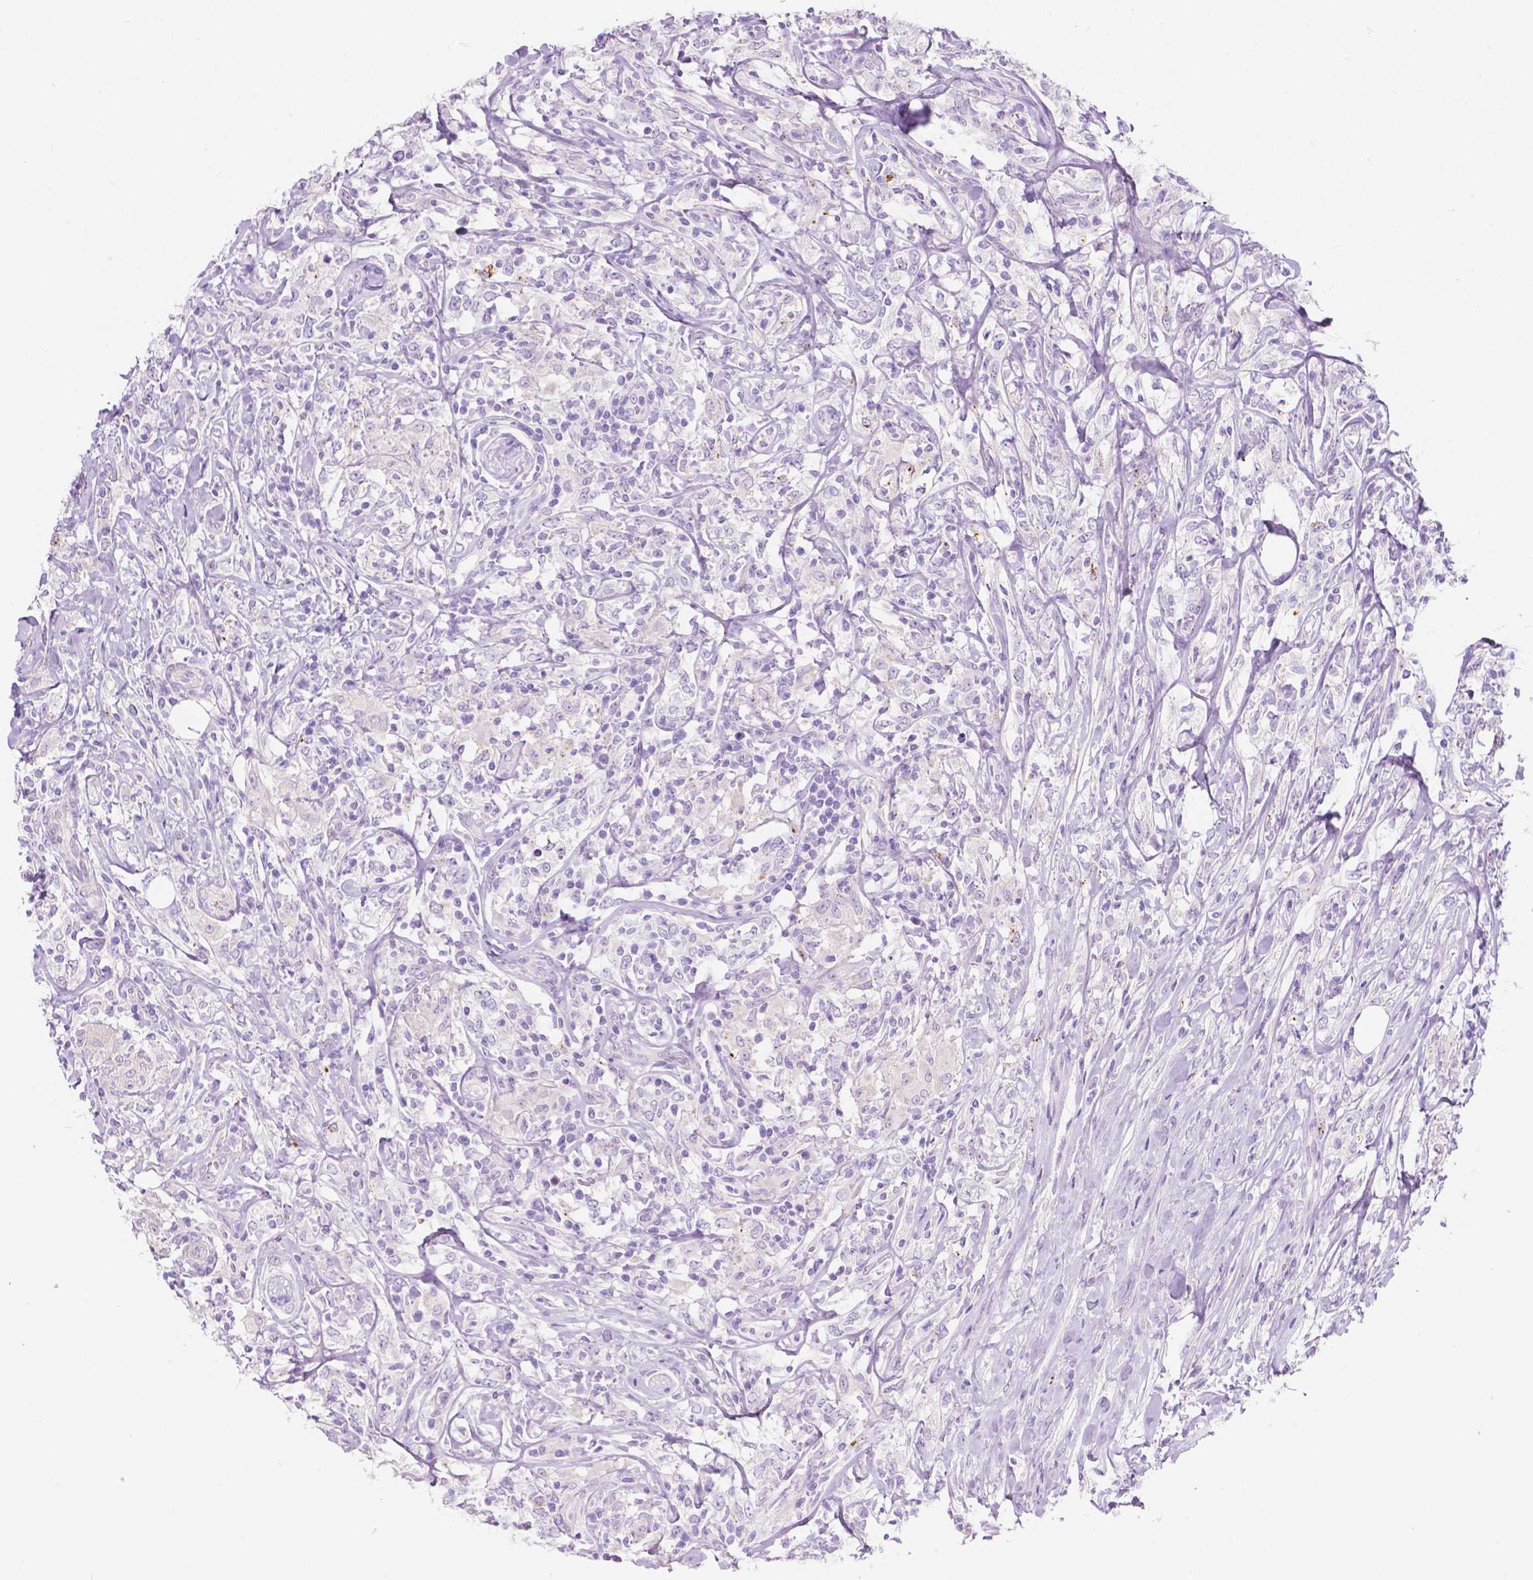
{"staining": {"intensity": "negative", "quantity": "none", "location": "none"}, "tissue": "lymphoma", "cell_type": "Tumor cells", "image_type": "cancer", "snomed": [{"axis": "morphology", "description": "Malignant lymphoma, non-Hodgkin's type, High grade"}, {"axis": "topography", "description": "Lymph node"}], "caption": "High power microscopy micrograph of an immunohistochemistry histopathology image of malignant lymphoma, non-Hodgkin's type (high-grade), revealing no significant staining in tumor cells.", "gene": "NOS1AP", "patient": {"sex": "female", "age": 84}}